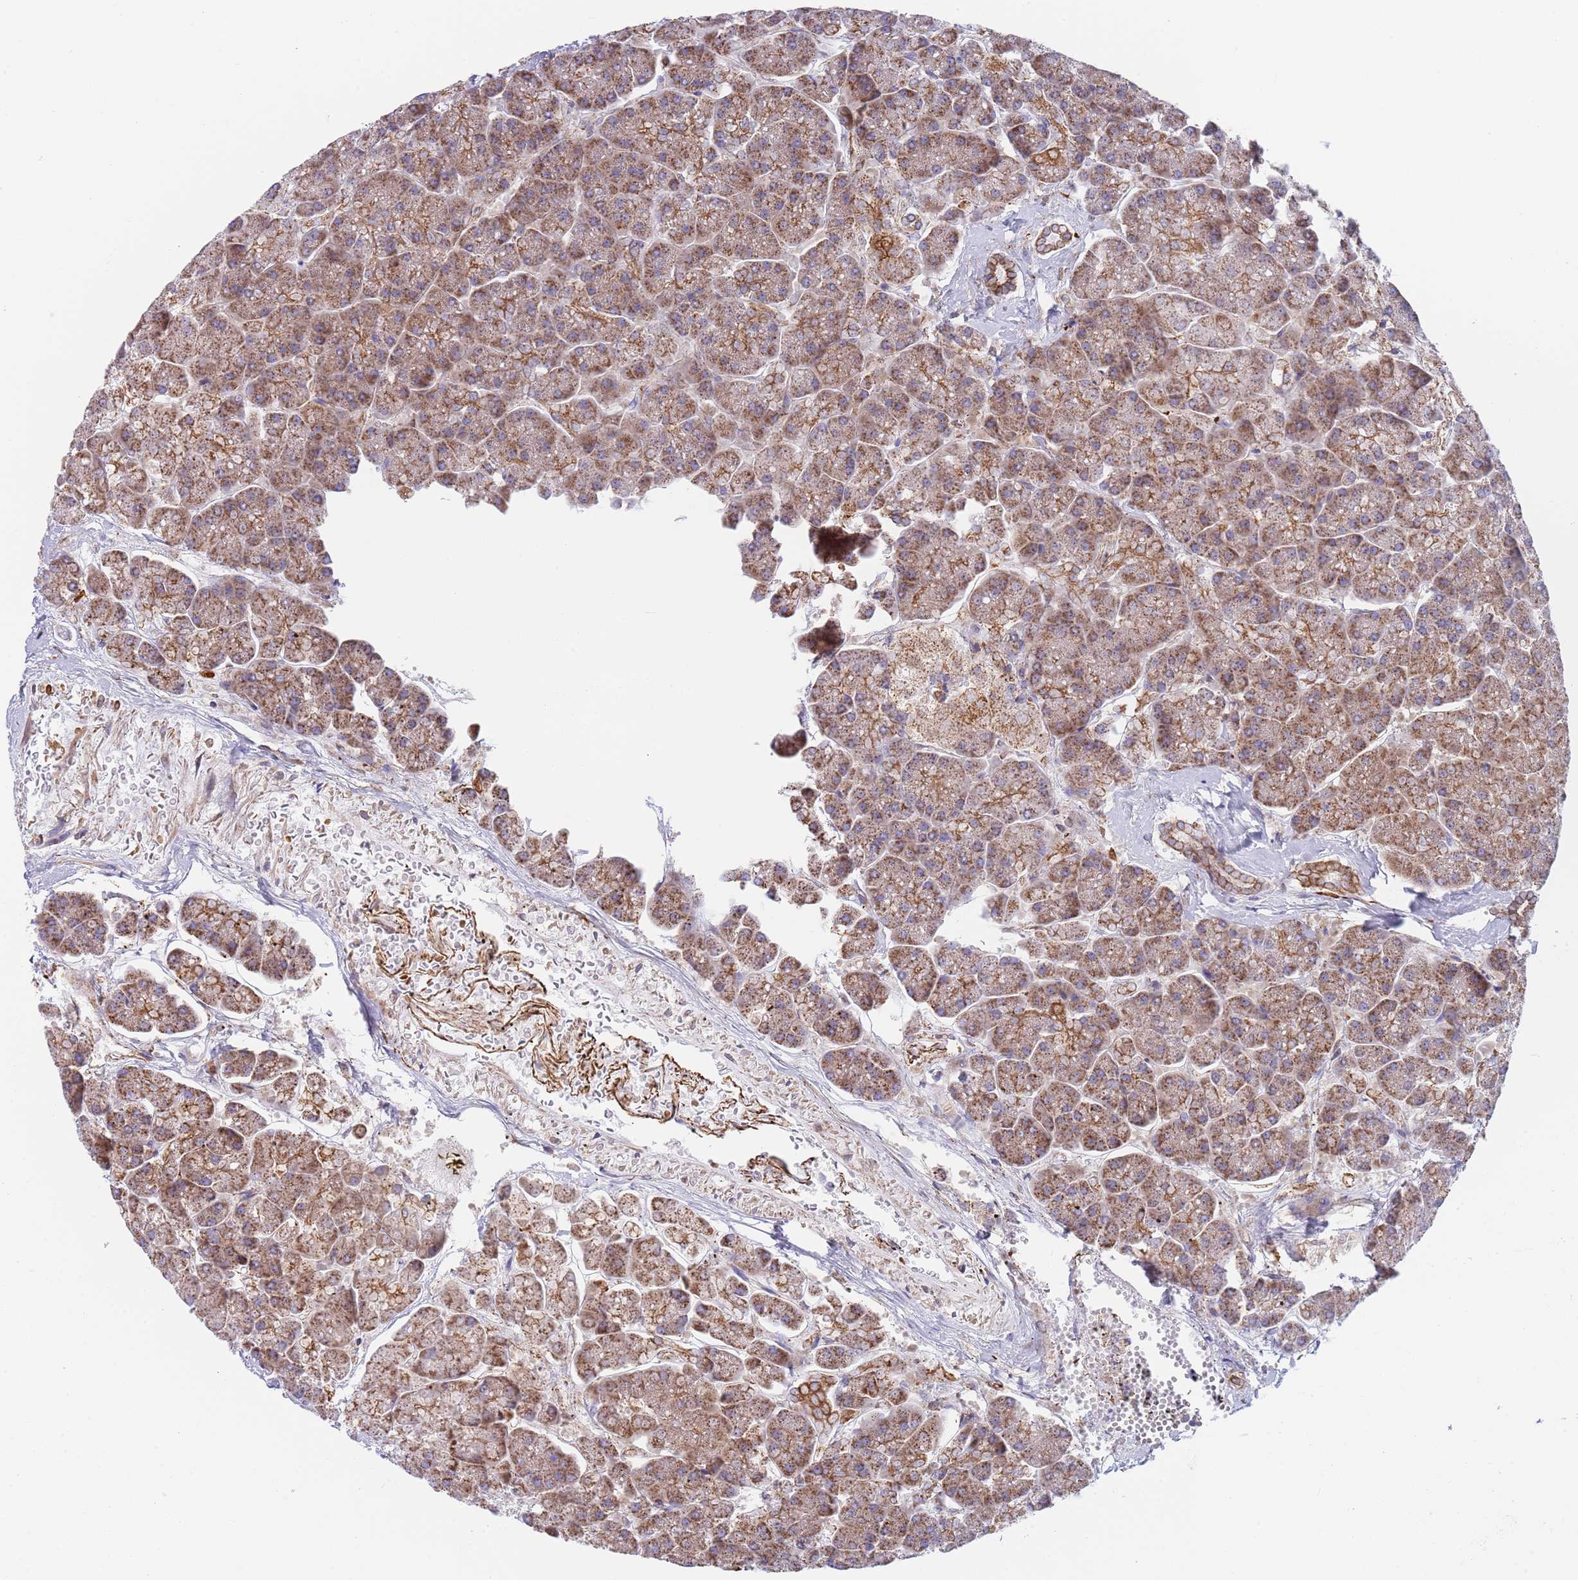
{"staining": {"intensity": "moderate", "quantity": ">75%", "location": "cytoplasmic/membranous"}, "tissue": "pancreas", "cell_type": "Exocrine glandular cells", "image_type": "normal", "snomed": [{"axis": "morphology", "description": "Normal tissue, NOS"}, {"axis": "topography", "description": "Pancreas"}, {"axis": "topography", "description": "Peripheral nerve tissue"}], "caption": "Exocrine glandular cells demonstrate medium levels of moderate cytoplasmic/membranous staining in about >75% of cells in unremarkable human pancreas.", "gene": "PWWP3A", "patient": {"sex": "male", "age": 54}}